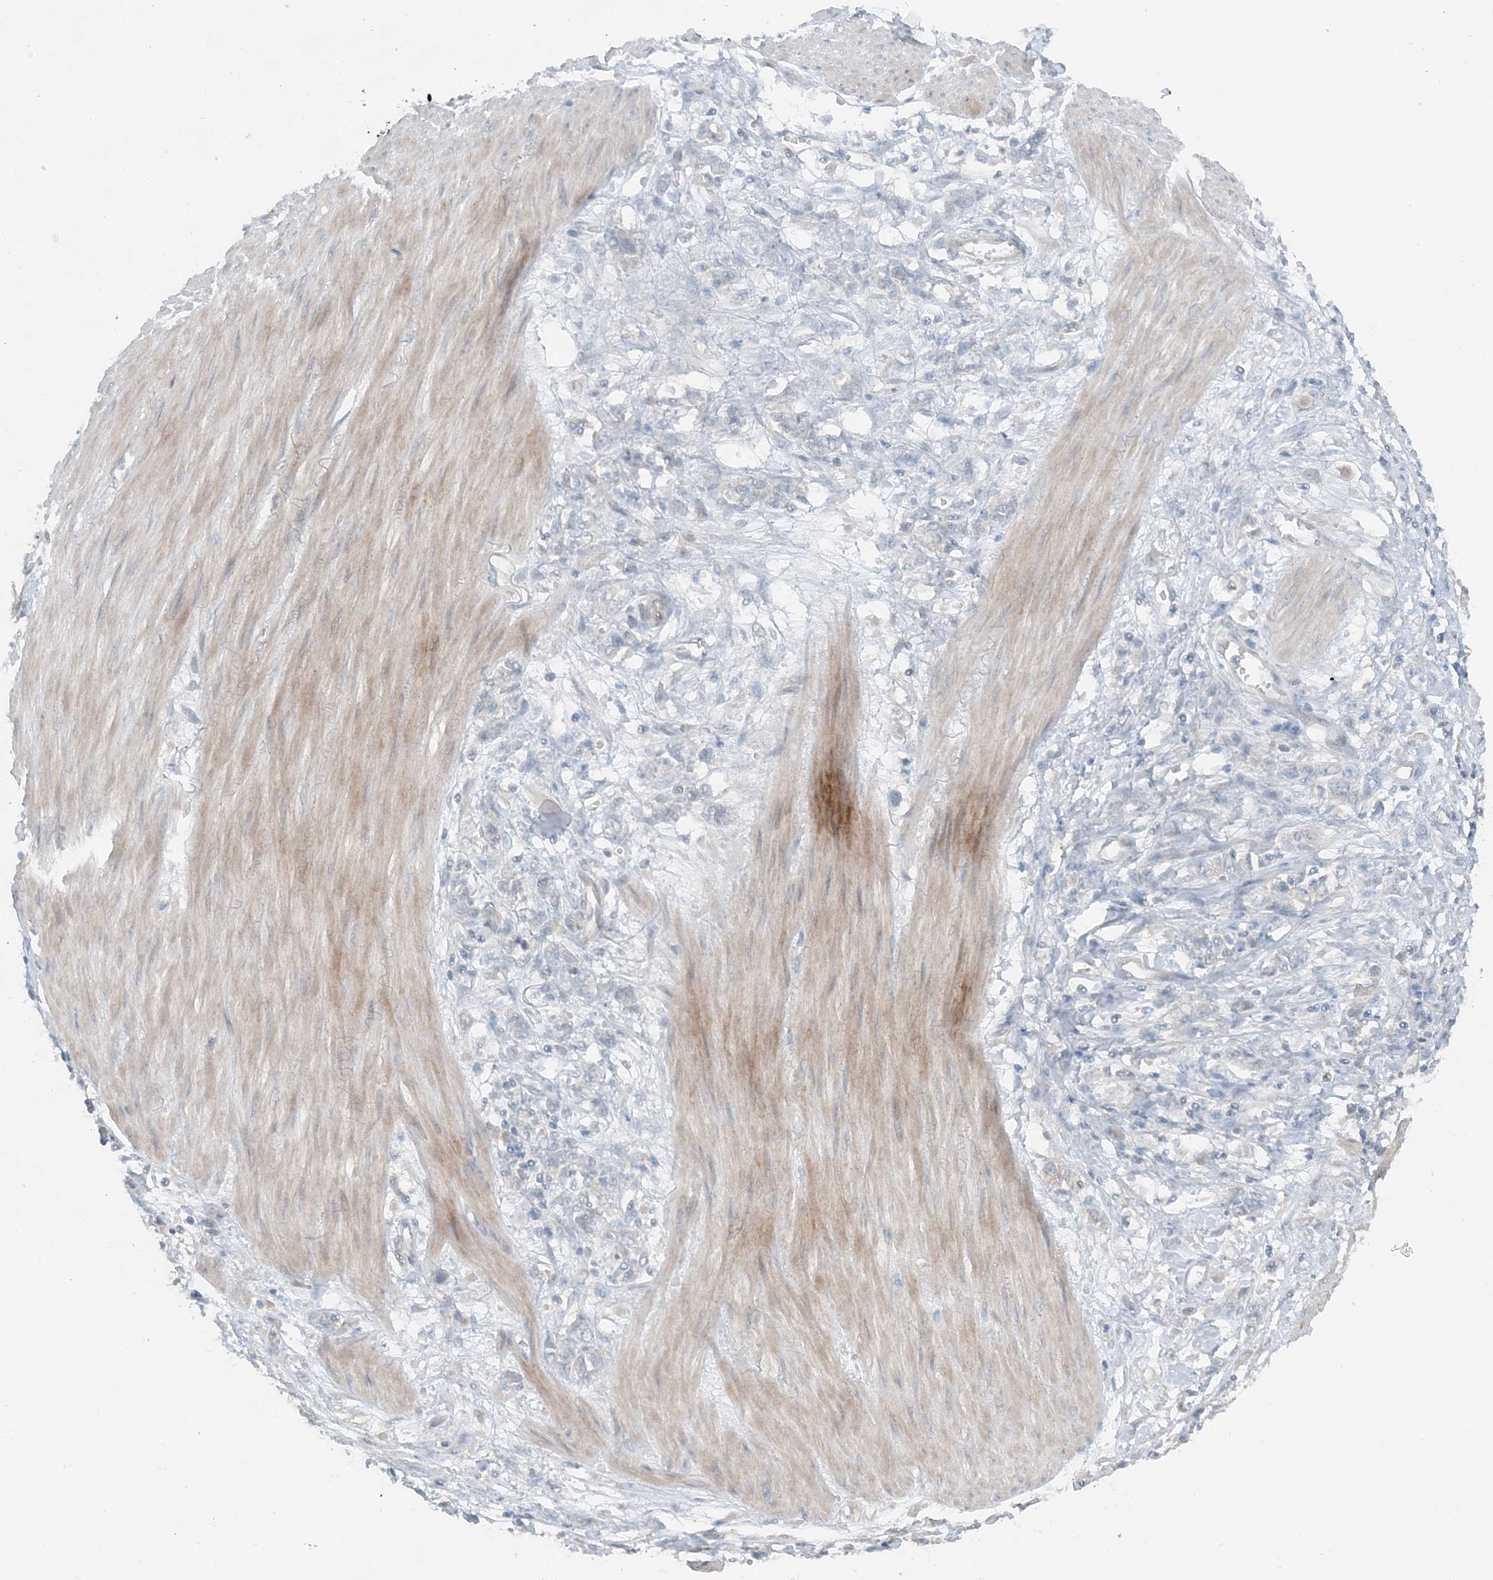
{"staining": {"intensity": "negative", "quantity": "none", "location": "none"}, "tissue": "stomach cancer", "cell_type": "Tumor cells", "image_type": "cancer", "snomed": [{"axis": "morphology", "description": "Adenocarcinoma, NOS"}, {"axis": "topography", "description": "Stomach"}], "caption": "Stomach adenocarcinoma was stained to show a protein in brown. There is no significant staining in tumor cells. The staining was performed using DAB (3,3'-diaminobenzidine) to visualize the protein expression in brown, while the nuclei were stained in blue with hematoxylin (Magnification: 20x).", "gene": "MITD1", "patient": {"sex": "female", "age": 76}}